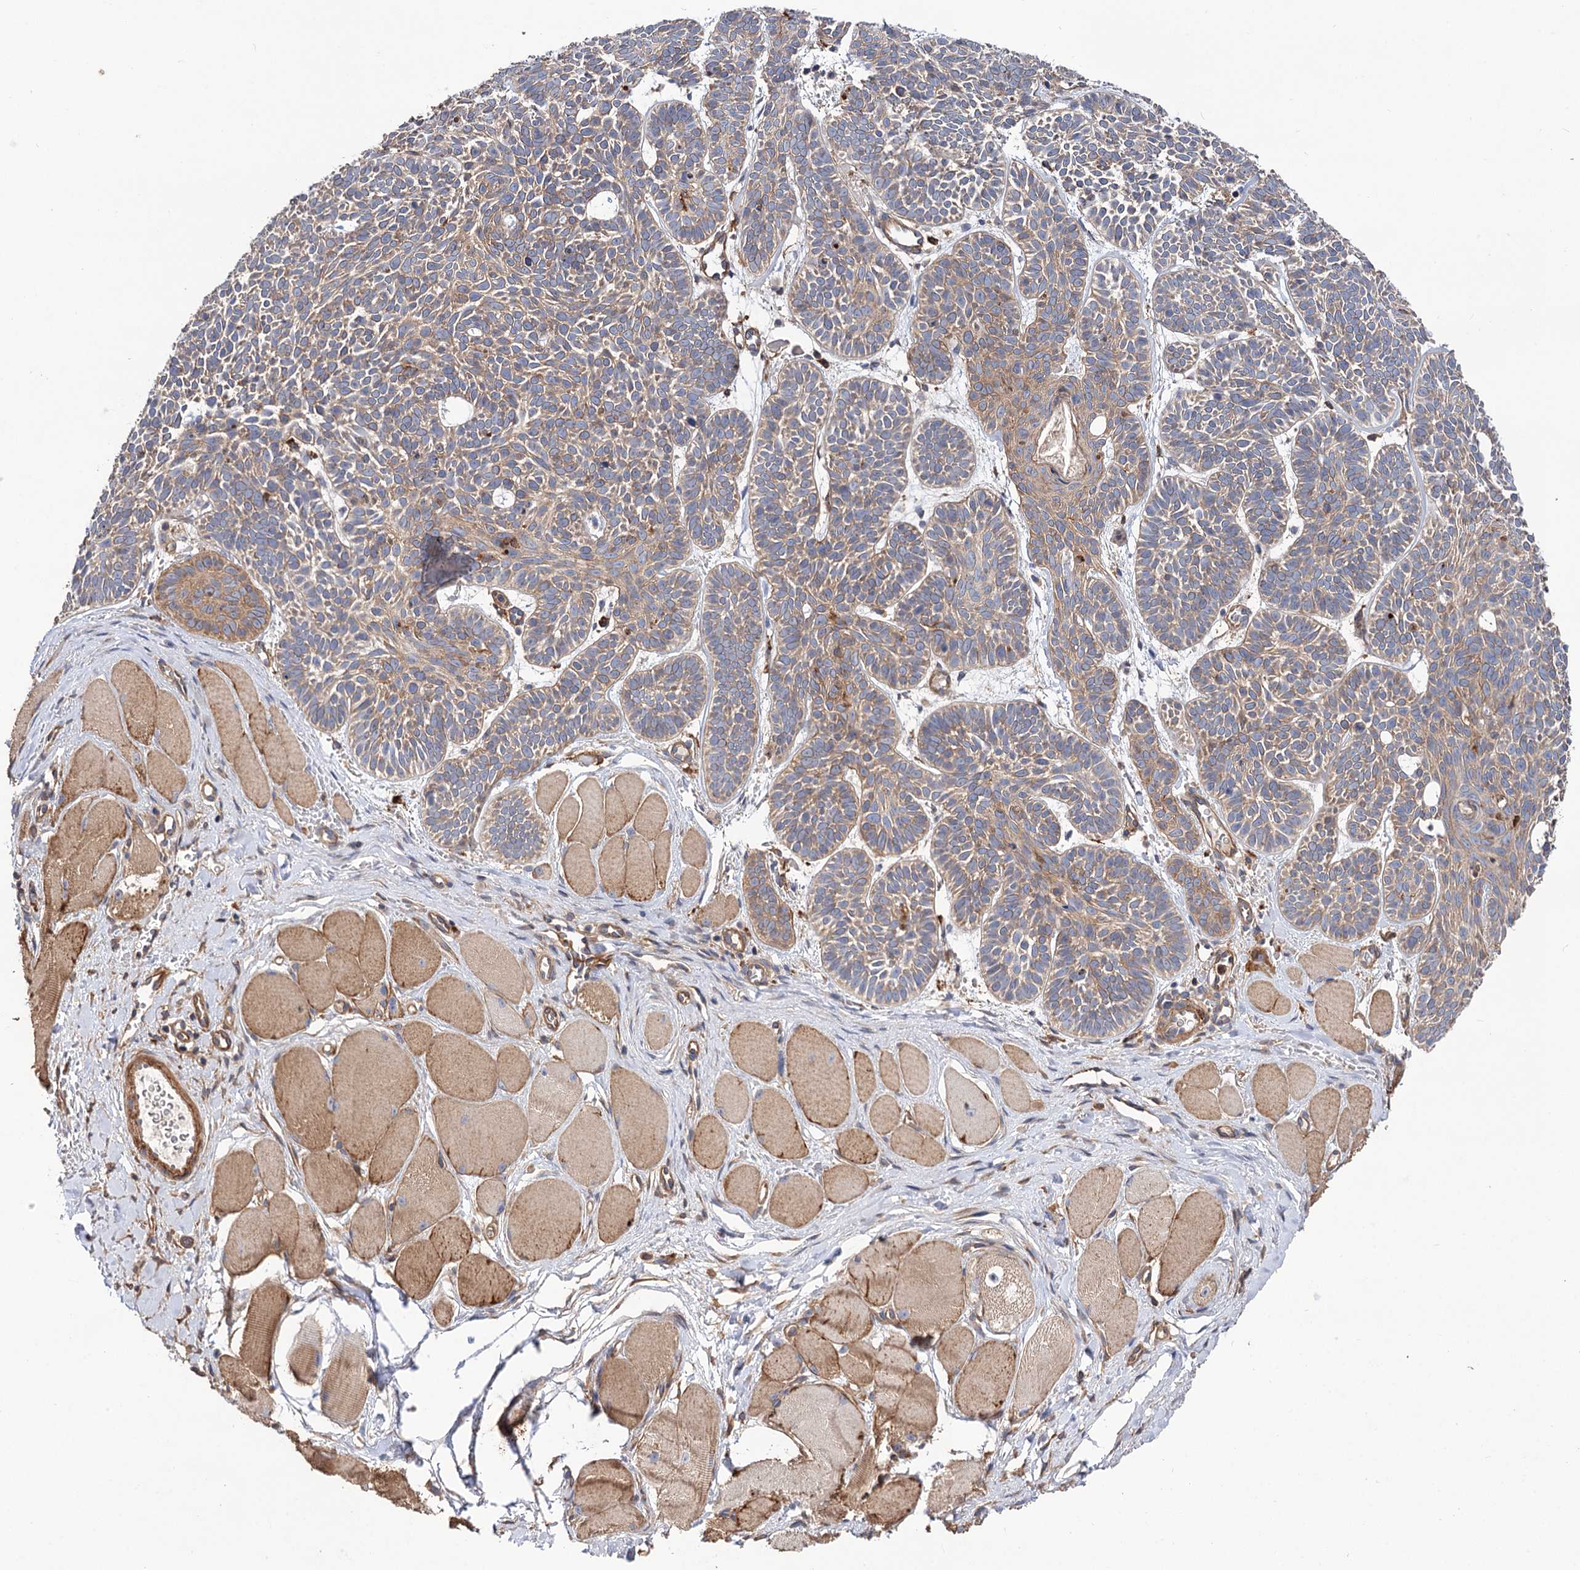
{"staining": {"intensity": "weak", "quantity": "<25%", "location": "cytoplasmic/membranous"}, "tissue": "skin cancer", "cell_type": "Tumor cells", "image_type": "cancer", "snomed": [{"axis": "morphology", "description": "Basal cell carcinoma"}, {"axis": "topography", "description": "Skin"}], "caption": "Protein analysis of skin cancer (basal cell carcinoma) demonstrates no significant staining in tumor cells.", "gene": "CSAD", "patient": {"sex": "male", "age": 85}}